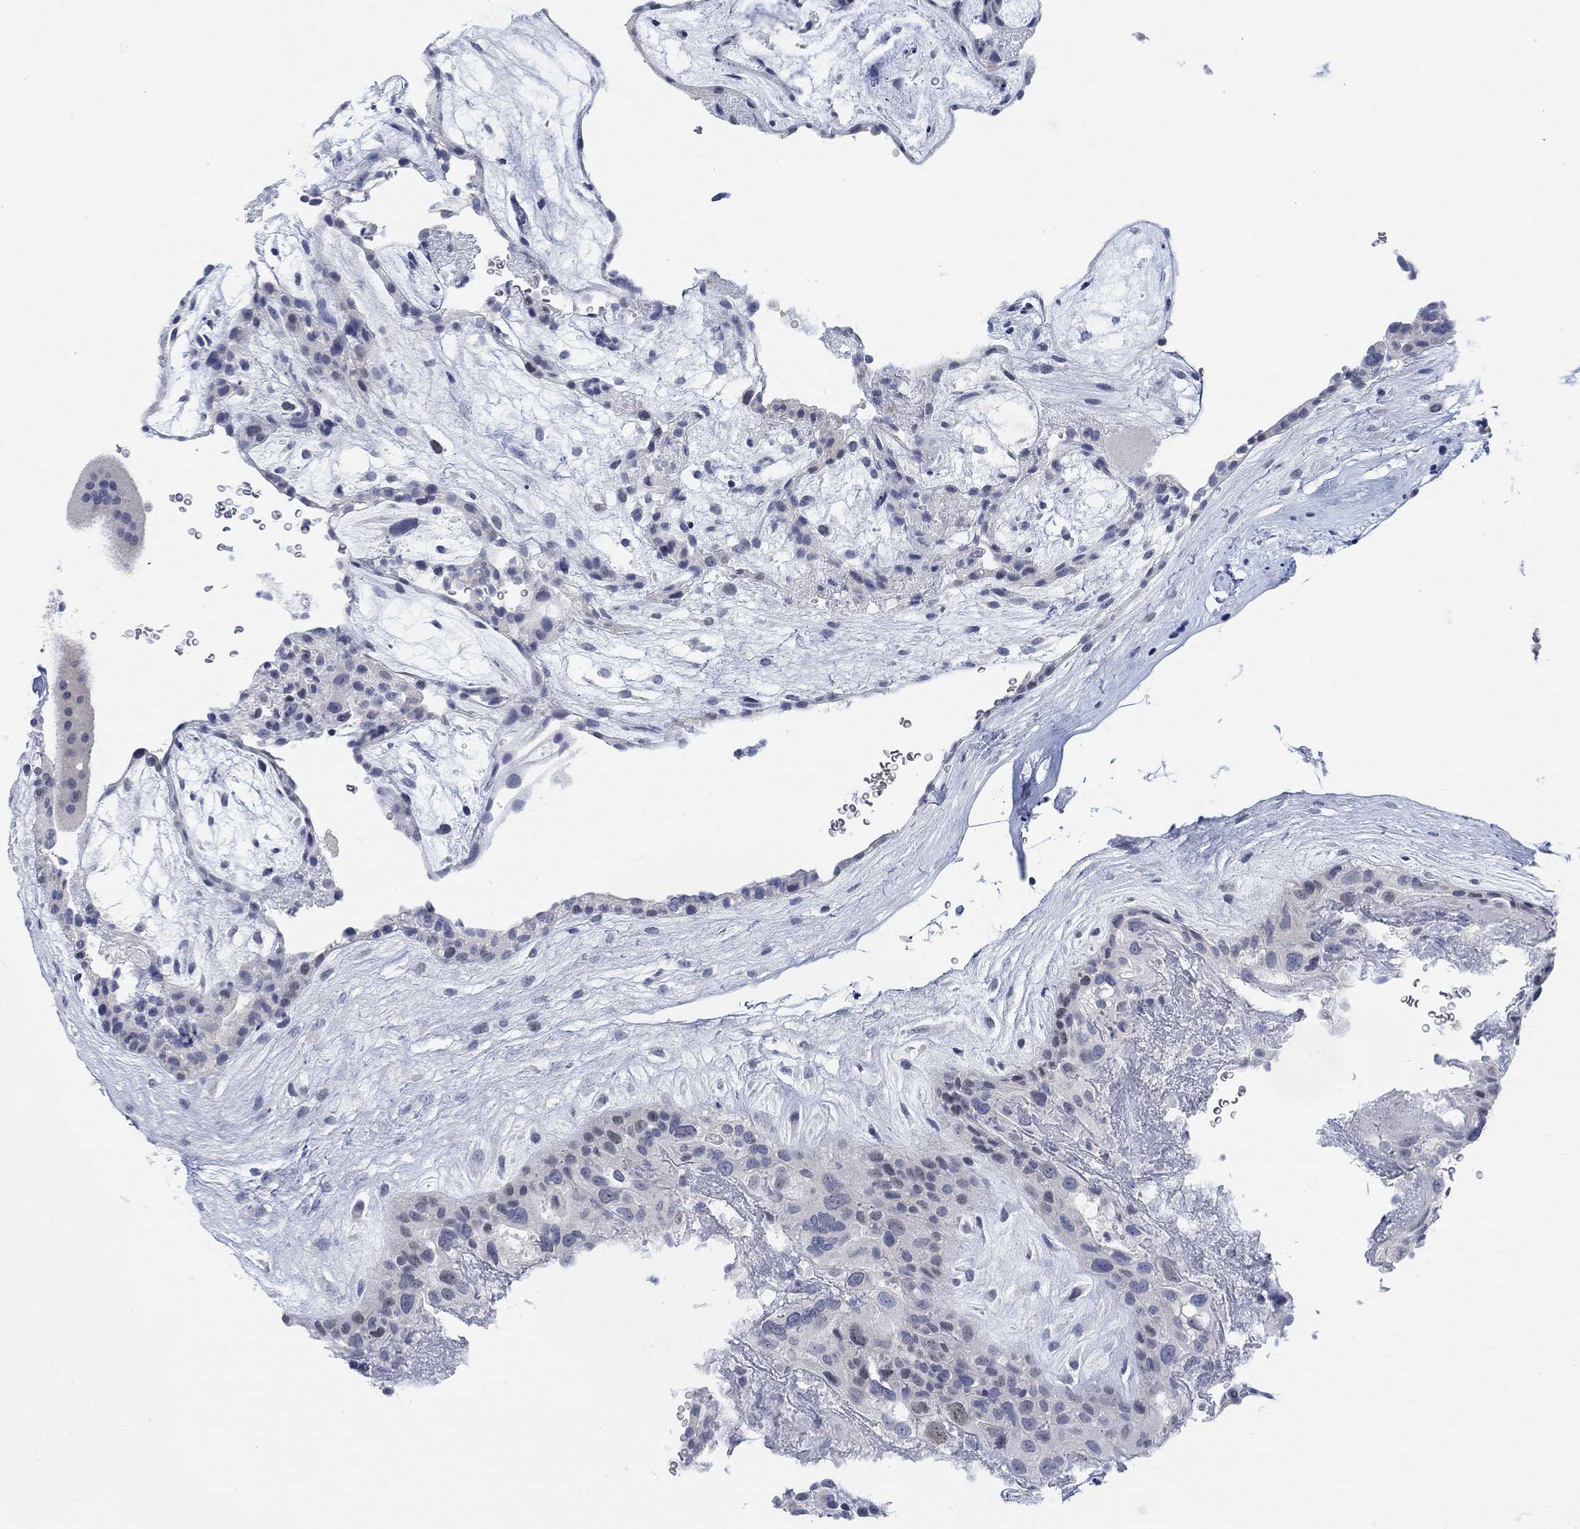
{"staining": {"intensity": "negative", "quantity": "none", "location": "none"}, "tissue": "placenta", "cell_type": "Decidual cells", "image_type": "normal", "snomed": [{"axis": "morphology", "description": "Normal tissue, NOS"}, {"axis": "topography", "description": "Placenta"}], "caption": "DAB immunohistochemical staining of benign human placenta reveals no significant expression in decidual cells.", "gene": "ATP6V1E2", "patient": {"sex": "female", "age": 19}}